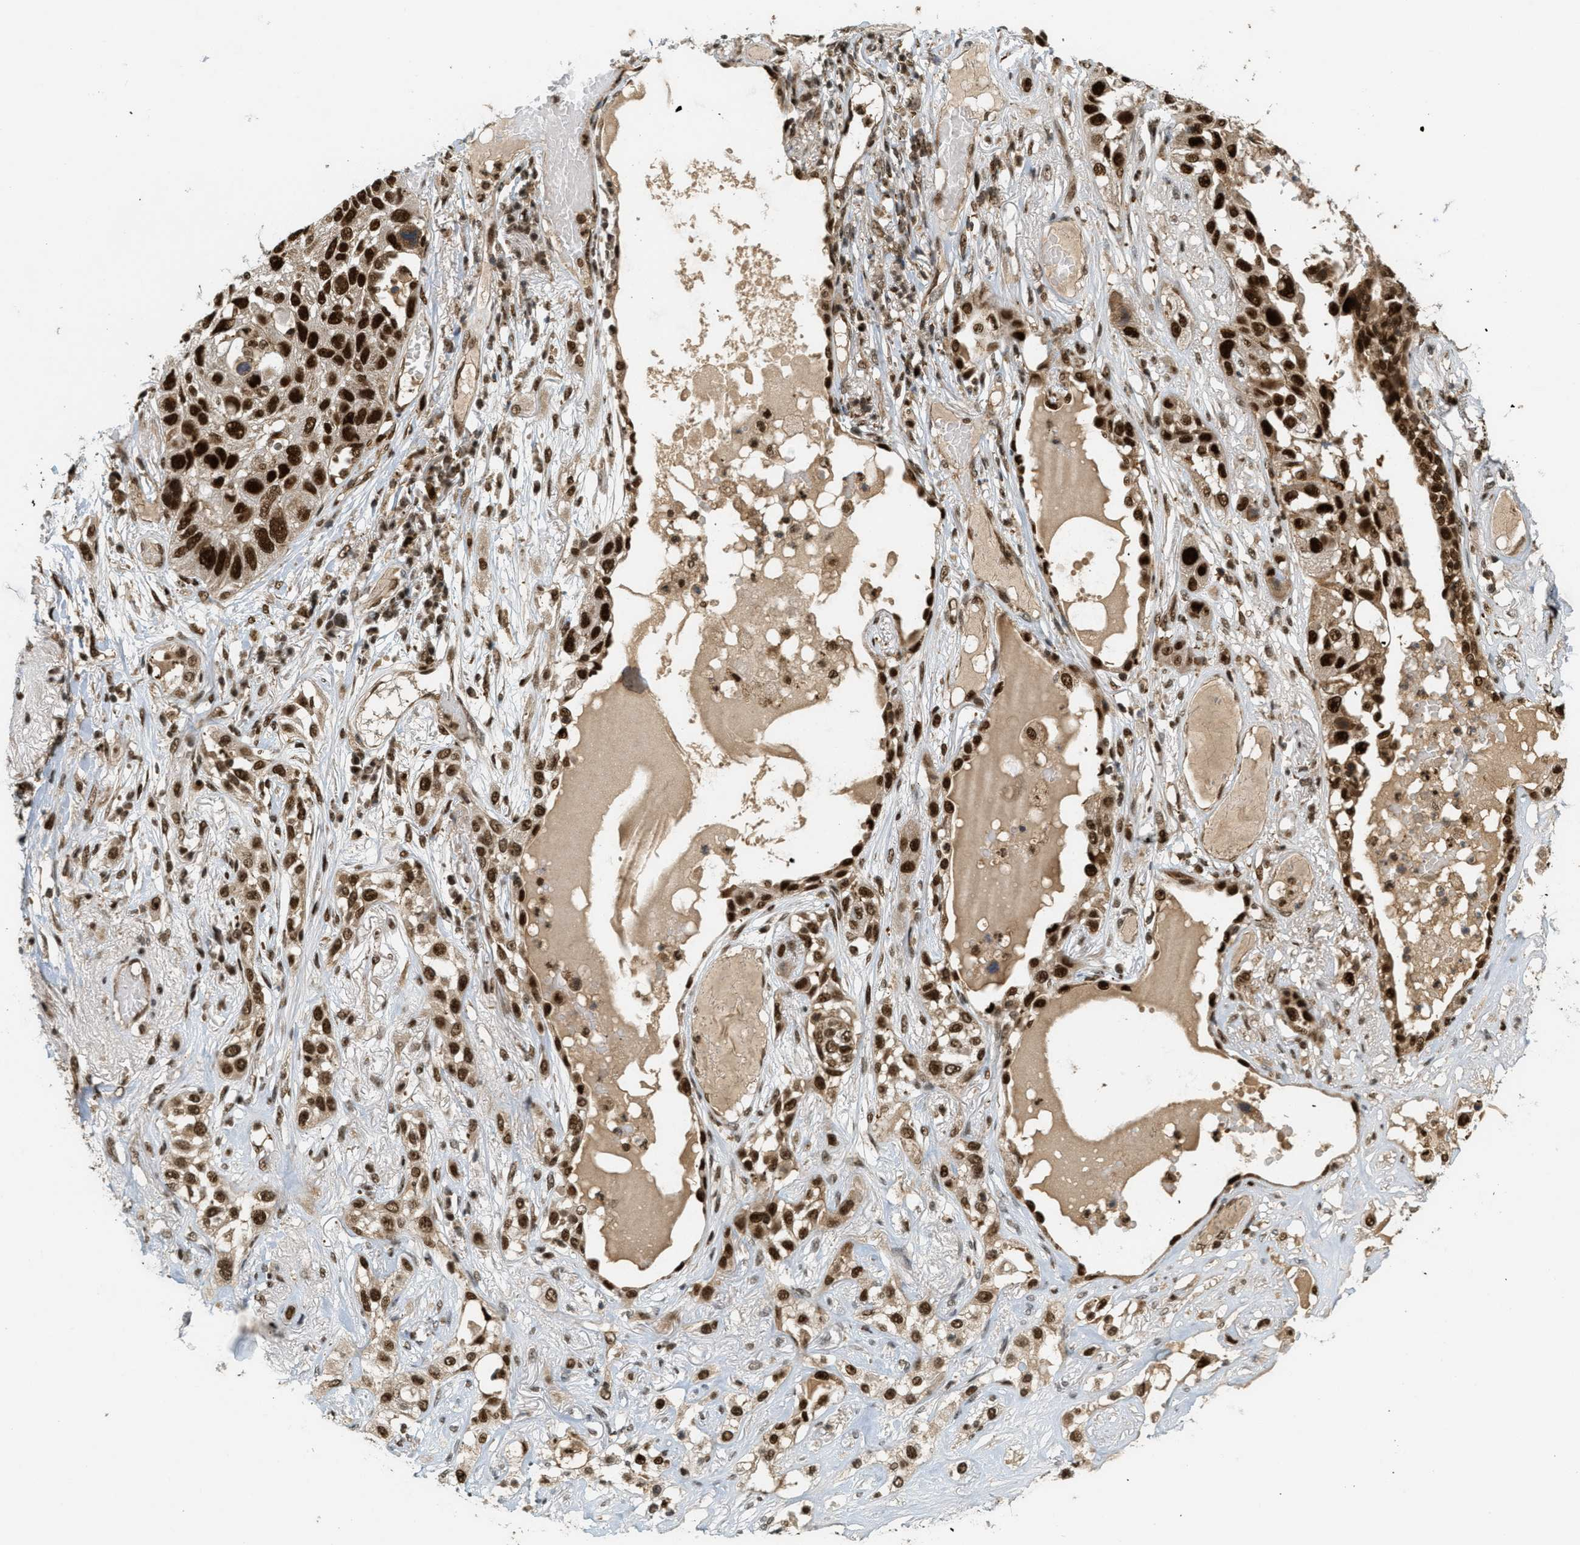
{"staining": {"intensity": "strong", "quantity": ">75%", "location": "cytoplasmic/membranous,nuclear"}, "tissue": "lung cancer", "cell_type": "Tumor cells", "image_type": "cancer", "snomed": [{"axis": "morphology", "description": "Squamous cell carcinoma, NOS"}, {"axis": "topography", "description": "Lung"}], "caption": "Lung cancer stained with DAB (3,3'-diaminobenzidine) immunohistochemistry (IHC) exhibits high levels of strong cytoplasmic/membranous and nuclear positivity in about >75% of tumor cells.", "gene": "TLK1", "patient": {"sex": "male", "age": 71}}